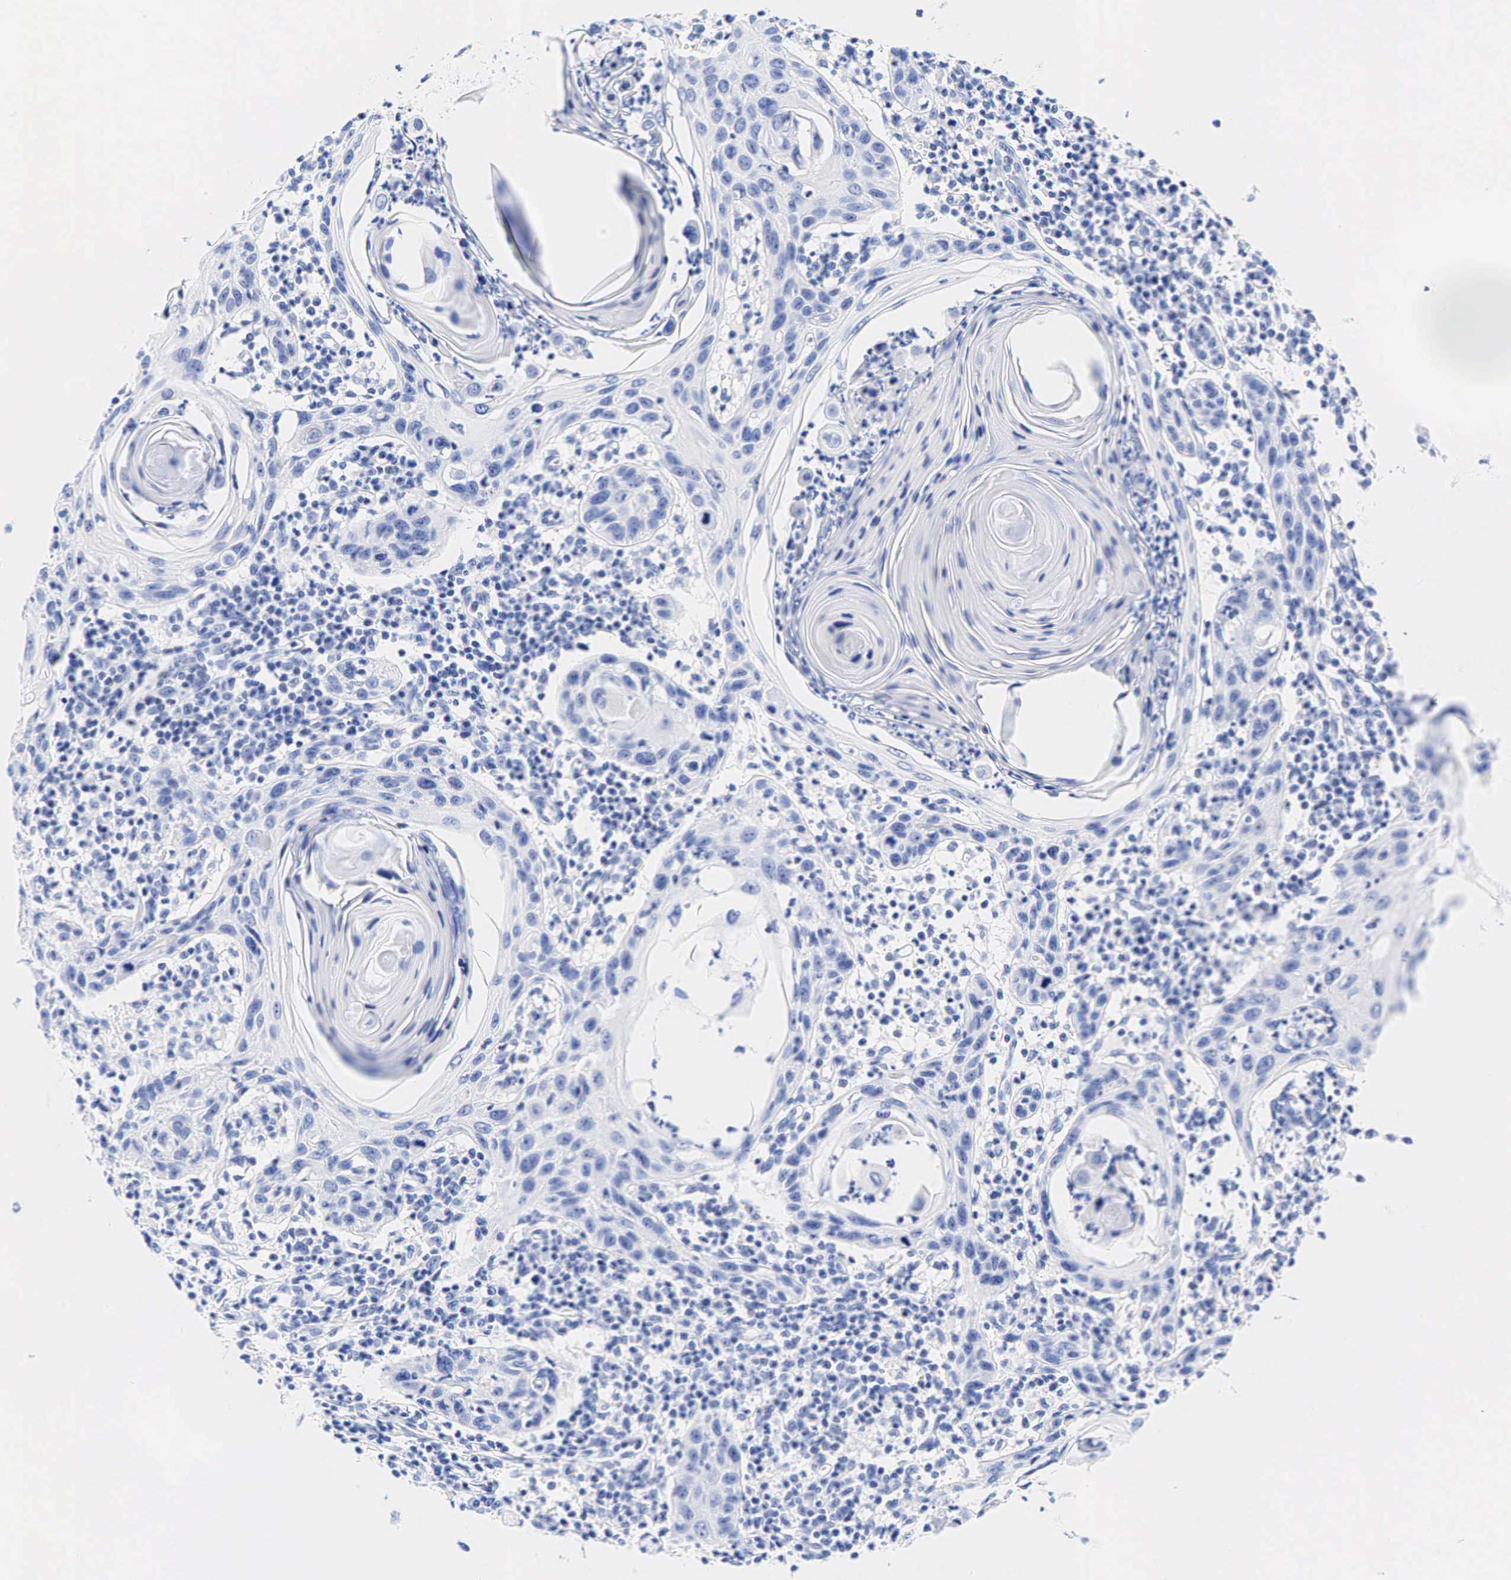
{"staining": {"intensity": "negative", "quantity": "none", "location": "none"}, "tissue": "skin cancer", "cell_type": "Tumor cells", "image_type": "cancer", "snomed": [{"axis": "morphology", "description": "Squamous cell carcinoma, NOS"}, {"axis": "topography", "description": "Skin"}], "caption": "This image is of skin cancer (squamous cell carcinoma) stained with immunohistochemistry to label a protein in brown with the nuclei are counter-stained blue. There is no expression in tumor cells.", "gene": "ESR1", "patient": {"sex": "female", "age": 74}}